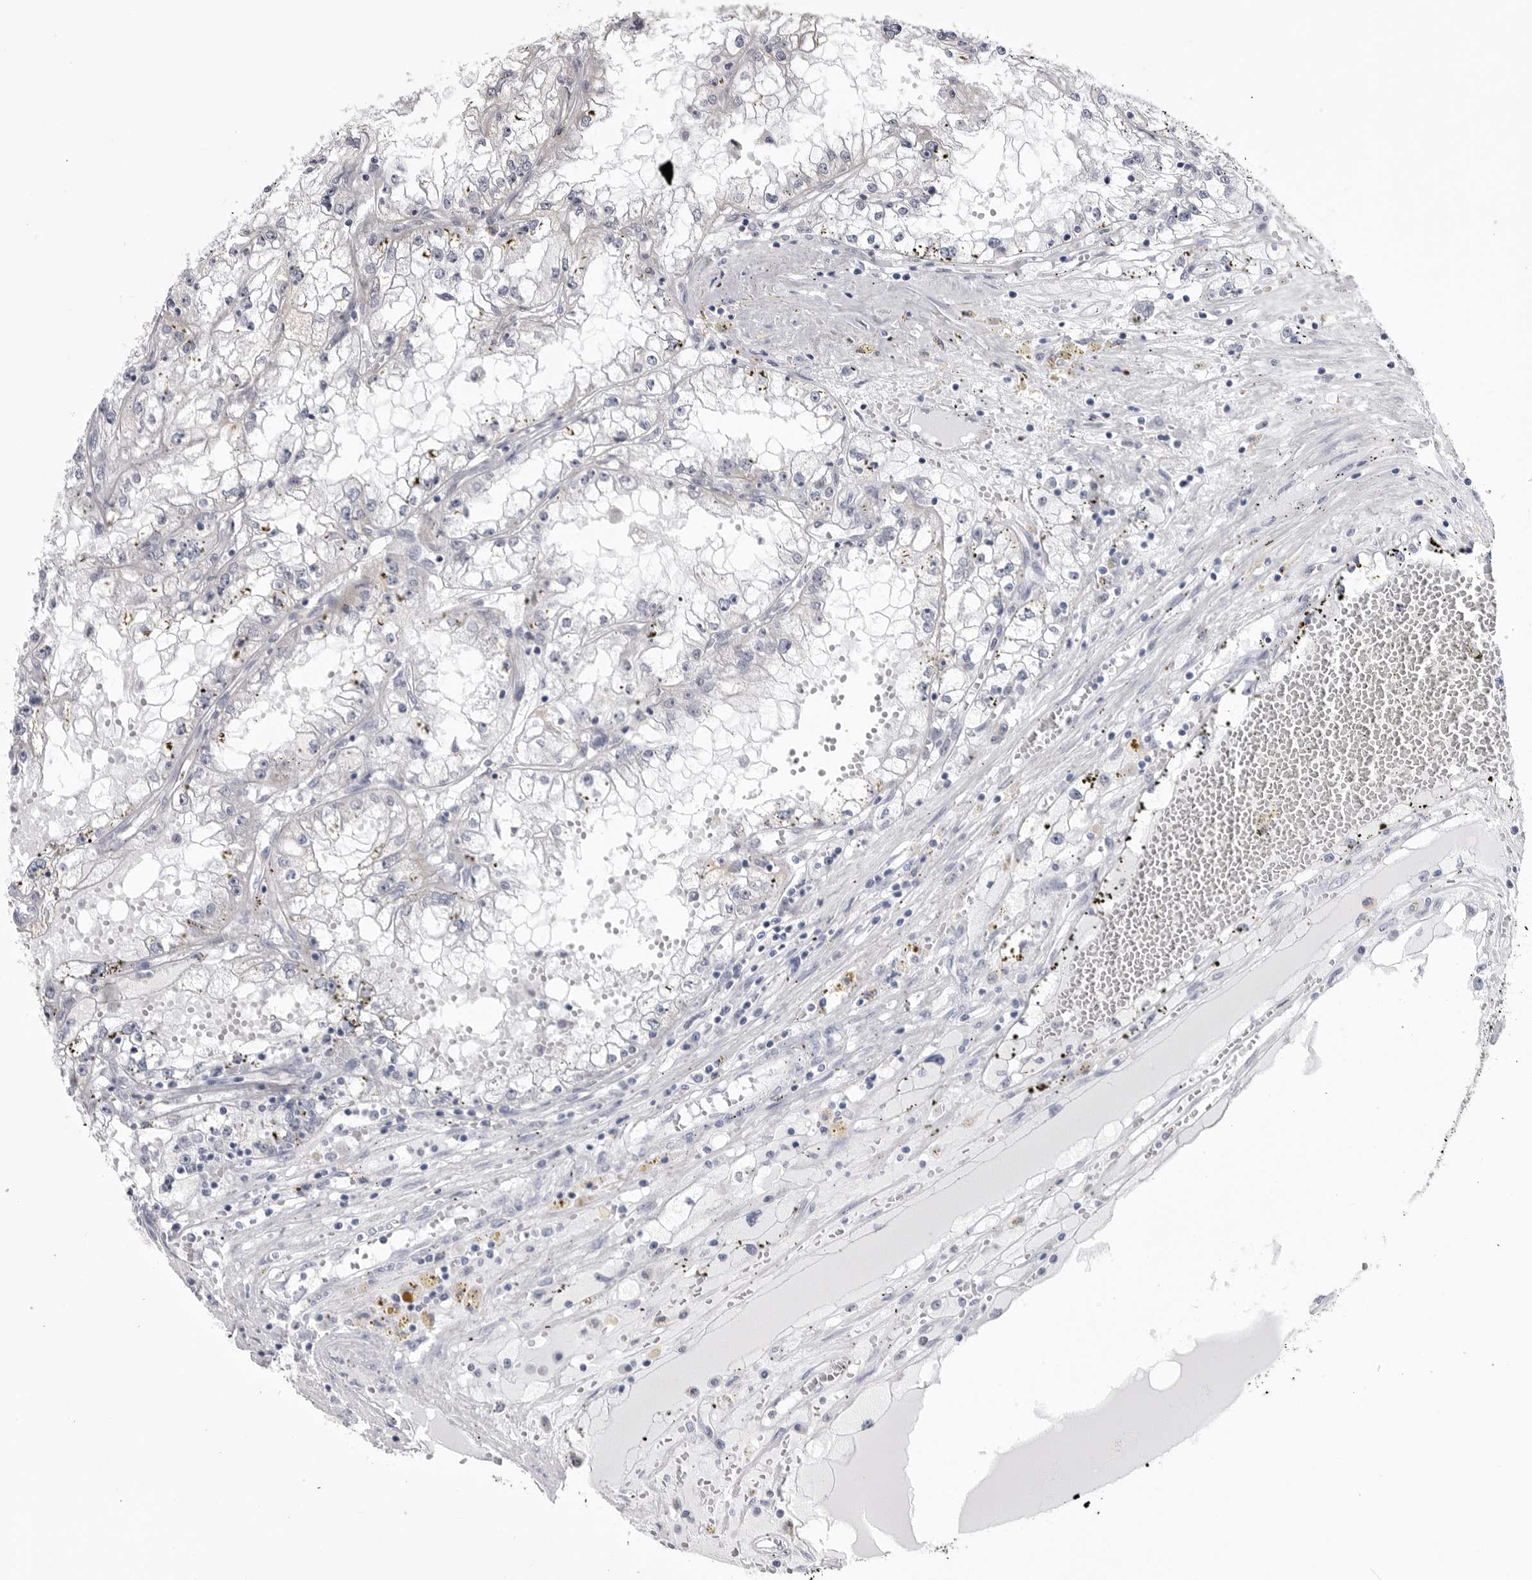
{"staining": {"intensity": "negative", "quantity": "none", "location": "none"}, "tissue": "renal cancer", "cell_type": "Tumor cells", "image_type": "cancer", "snomed": [{"axis": "morphology", "description": "Adenocarcinoma, NOS"}, {"axis": "topography", "description": "Kidney"}], "caption": "A photomicrograph of human adenocarcinoma (renal) is negative for staining in tumor cells.", "gene": "FH", "patient": {"sex": "male", "age": 56}}